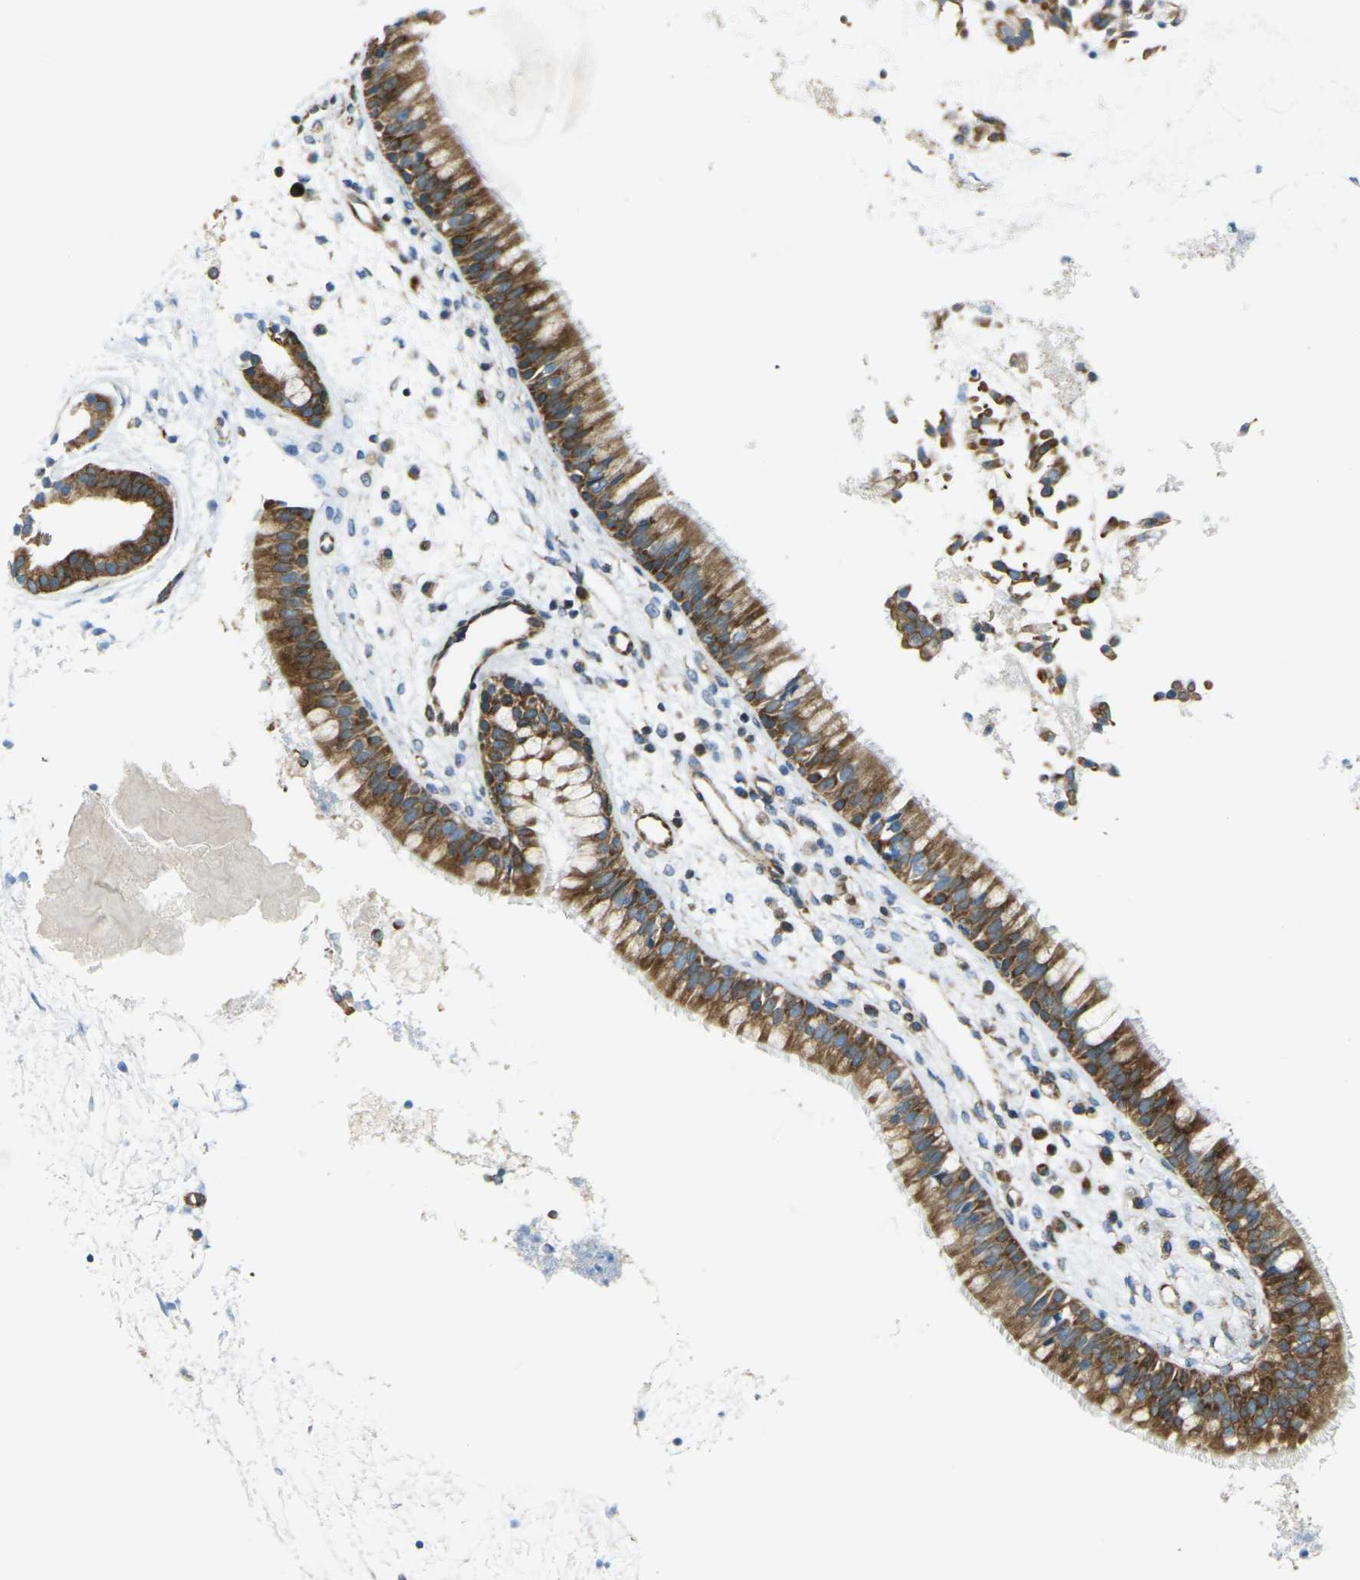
{"staining": {"intensity": "strong", "quantity": ">75%", "location": "cytoplasmic/membranous"}, "tissue": "nasopharynx", "cell_type": "Respiratory epithelial cells", "image_type": "normal", "snomed": [{"axis": "morphology", "description": "Normal tissue, NOS"}, {"axis": "topography", "description": "Nasopharynx"}], "caption": "An immunohistochemistry (IHC) photomicrograph of unremarkable tissue is shown. Protein staining in brown shows strong cytoplasmic/membranous positivity in nasopharynx within respiratory epithelial cells.", "gene": "CELSR2", "patient": {"sex": "male", "age": 21}}